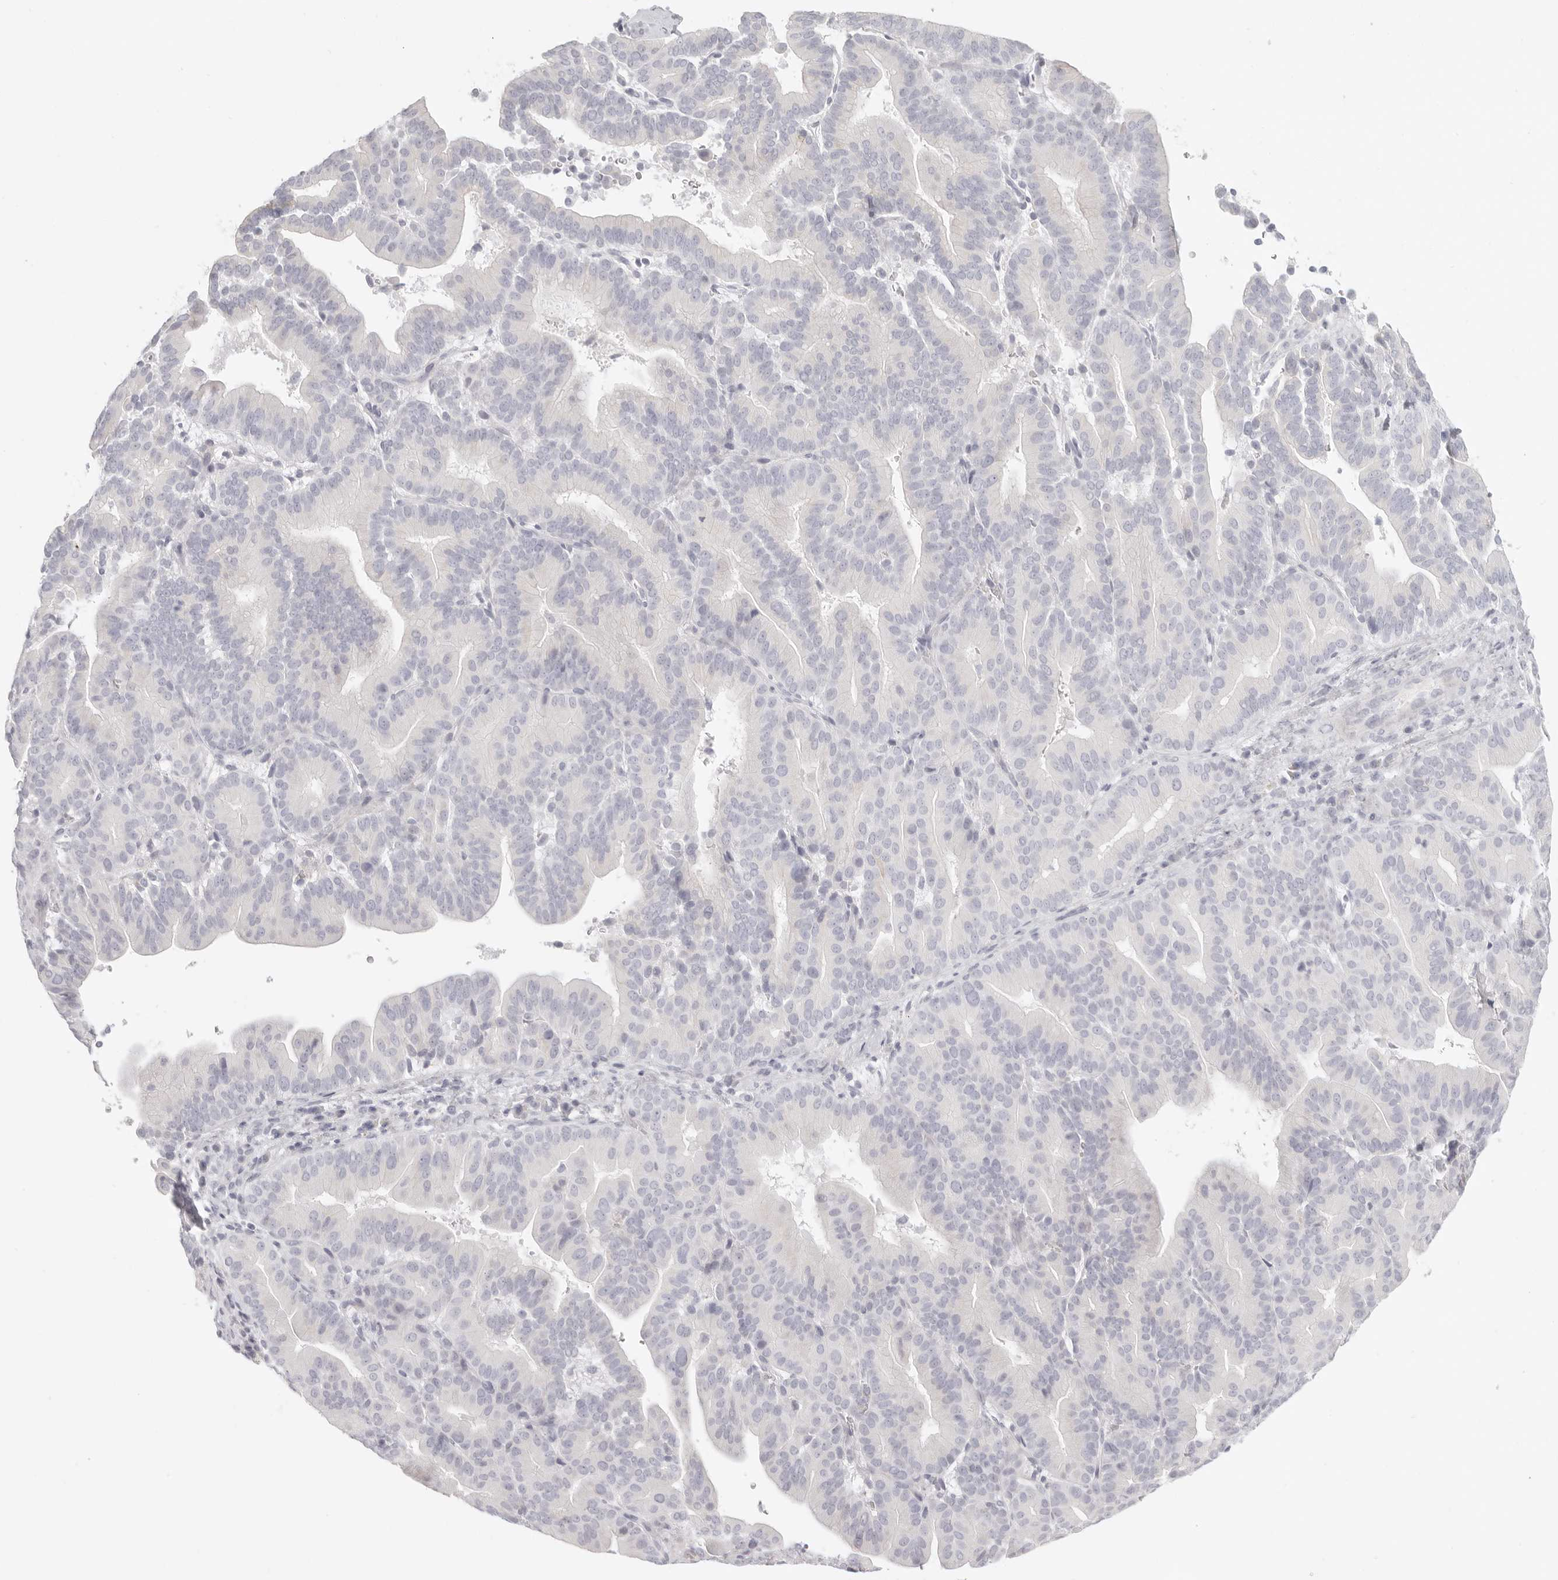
{"staining": {"intensity": "negative", "quantity": "none", "location": "none"}, "tissue": "liver cancer", "cell_type": "Tumor cells", "image_type": "cancer", "snomed": [{"axis": "morphology", "description": "Cholangiocarcinoma"}, {"axis": "topography", "description": "Liver"}], "caption": "DAB immunohistochemical staining of cholangiocarcinoma (liver) reveals no significant expression in tumor cells.", "gene": "RXFP1", "patient": {"sex": "female", "age": 75}}